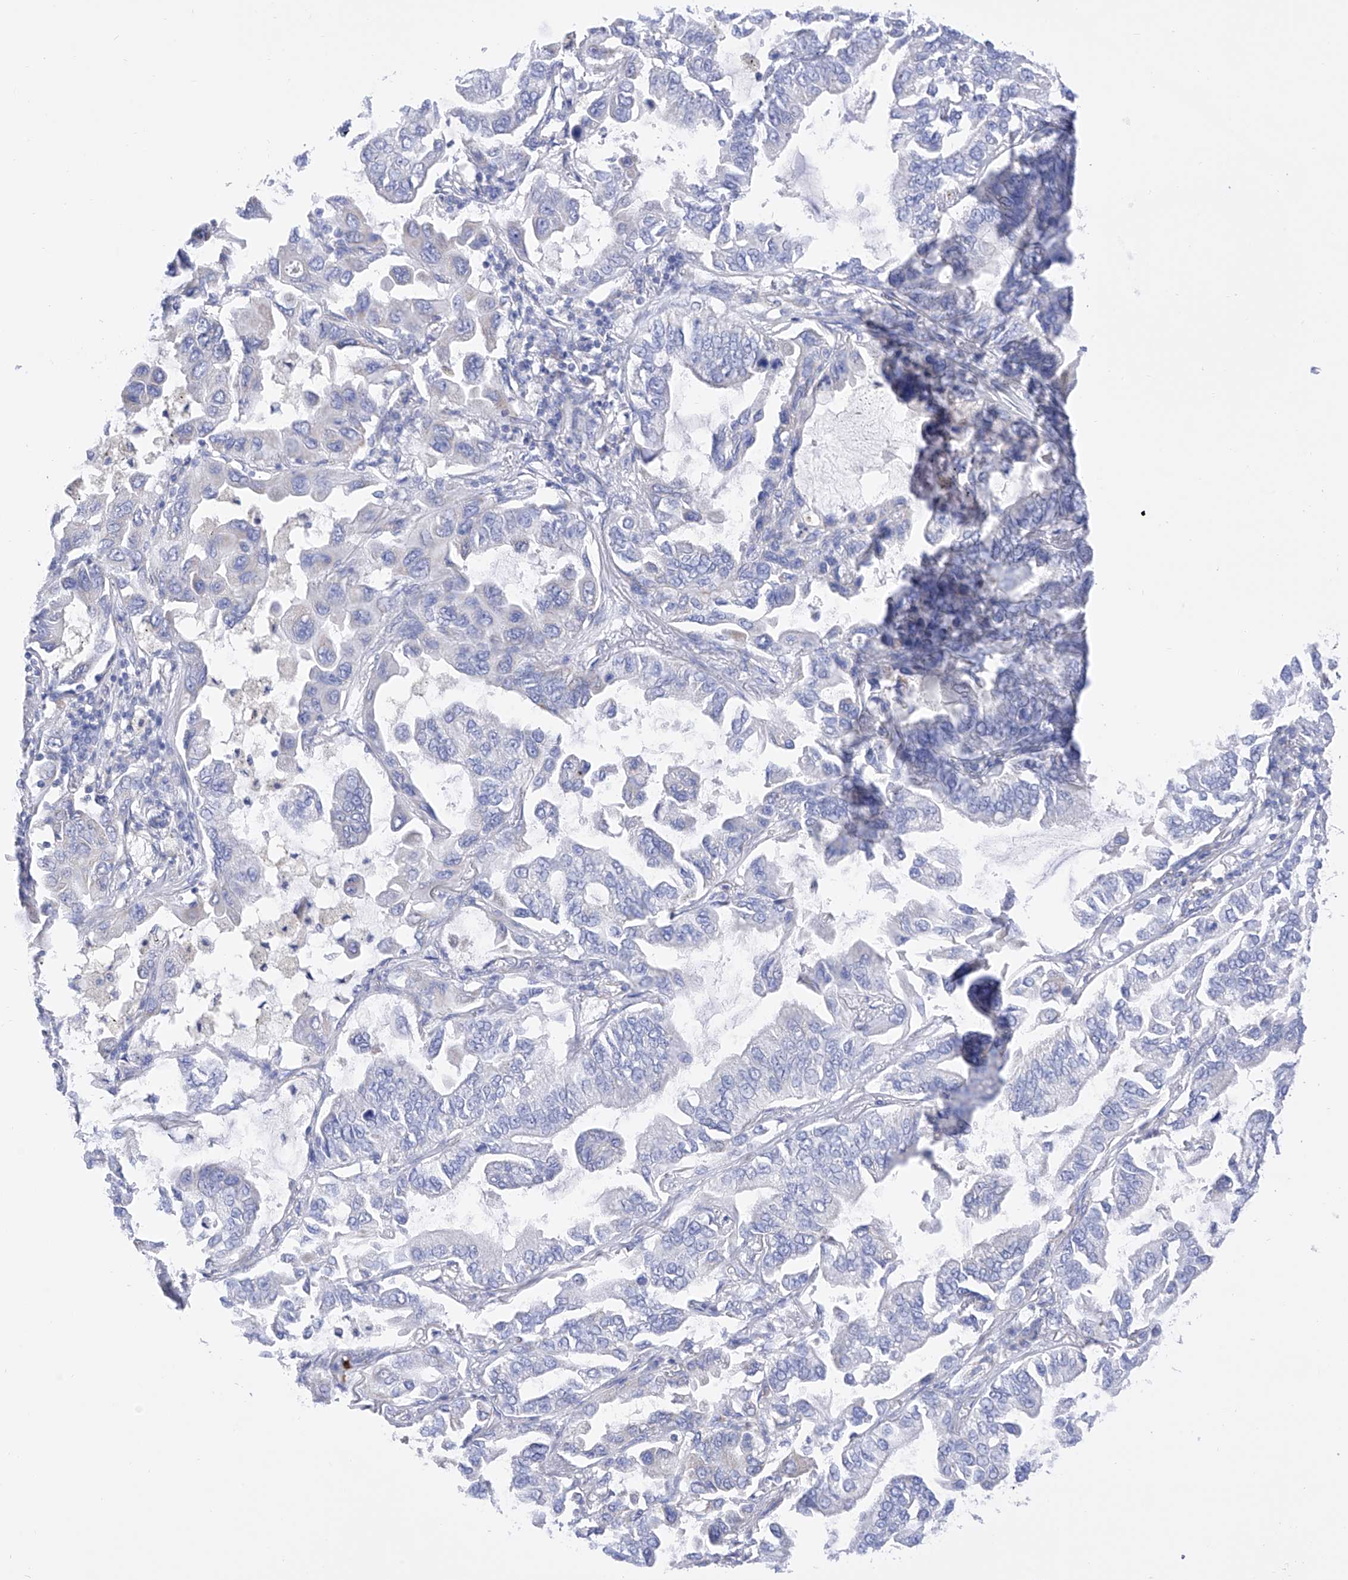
{"staining": {"intensity": "negative", "quantity": "none", "location": "none"}, "tissue": "lung cancer", "cell_type": "Tumor cells", "image_type": "cancer", "snomed": [{"axis": "morphology", "description": "Adenocarcinoma, NOS"}, {"axis": "topography", "description": "Lung"}], "caption": "Immunohistochemistry of human lung cancer displays no staining in tumor cells.", "gene": "FLG", "patient": {"sex": "male", "age": 64}}